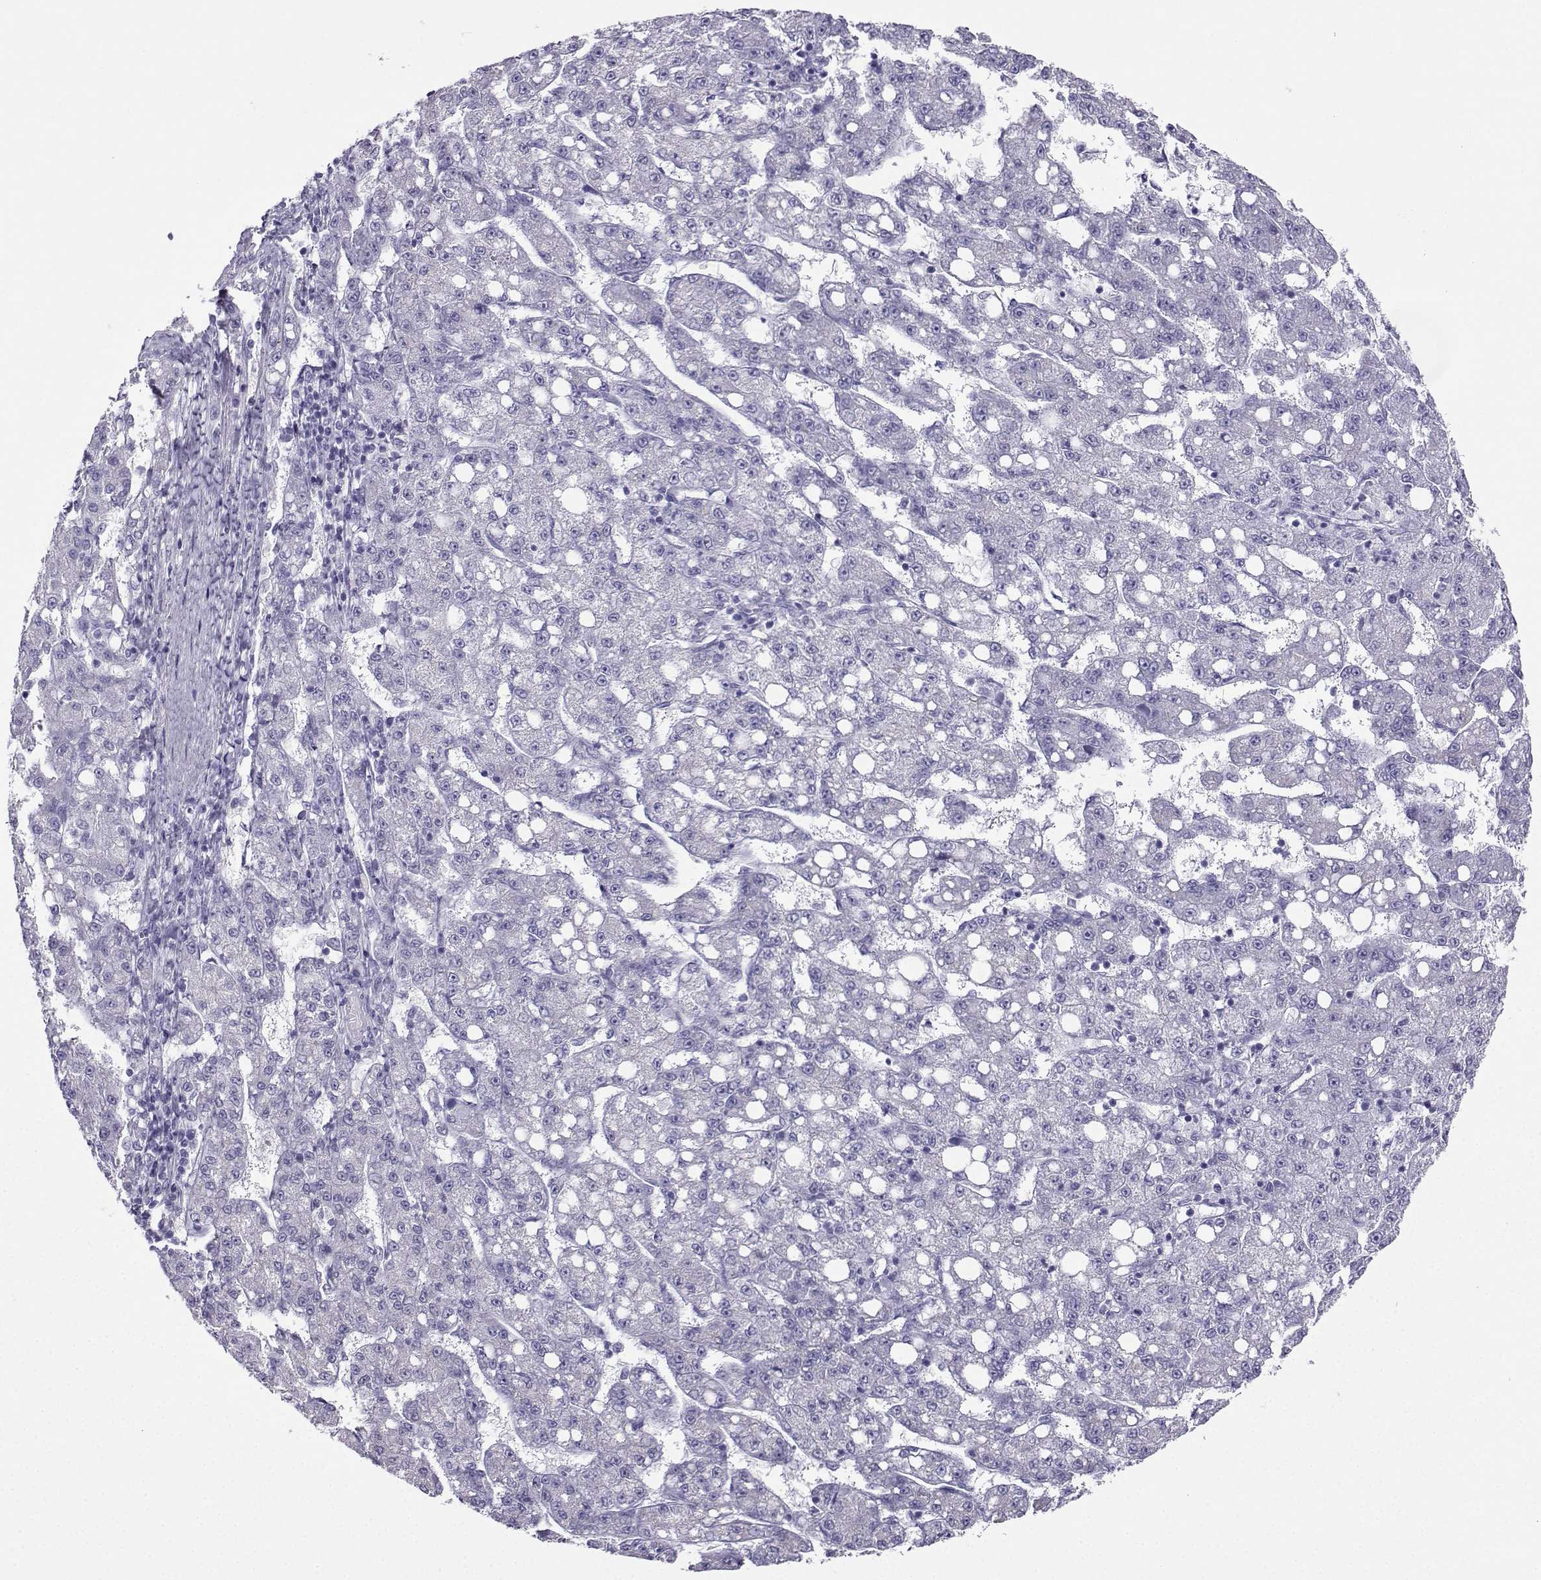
{"staining": {"intensity": "negative", "quantity": "none", "location": "none"}, "tissue": "liver cancer", "cell_type": "Tumor cells", "image_type": "cancer", "snomed": [{"axis": "morphology", "description": "Carcinoma, Hepatocellular, NOS"}, {"axis": "topography", "description": "Liver"}], "caption": "DAB (3,3'-diaminobenzidine) immunohistochemical staining of liver hepatocellular carcinoma shows no significant positivity in tumor cells.", "gene": "KIF17", "patient": {"sex": "female", "age": 65}}